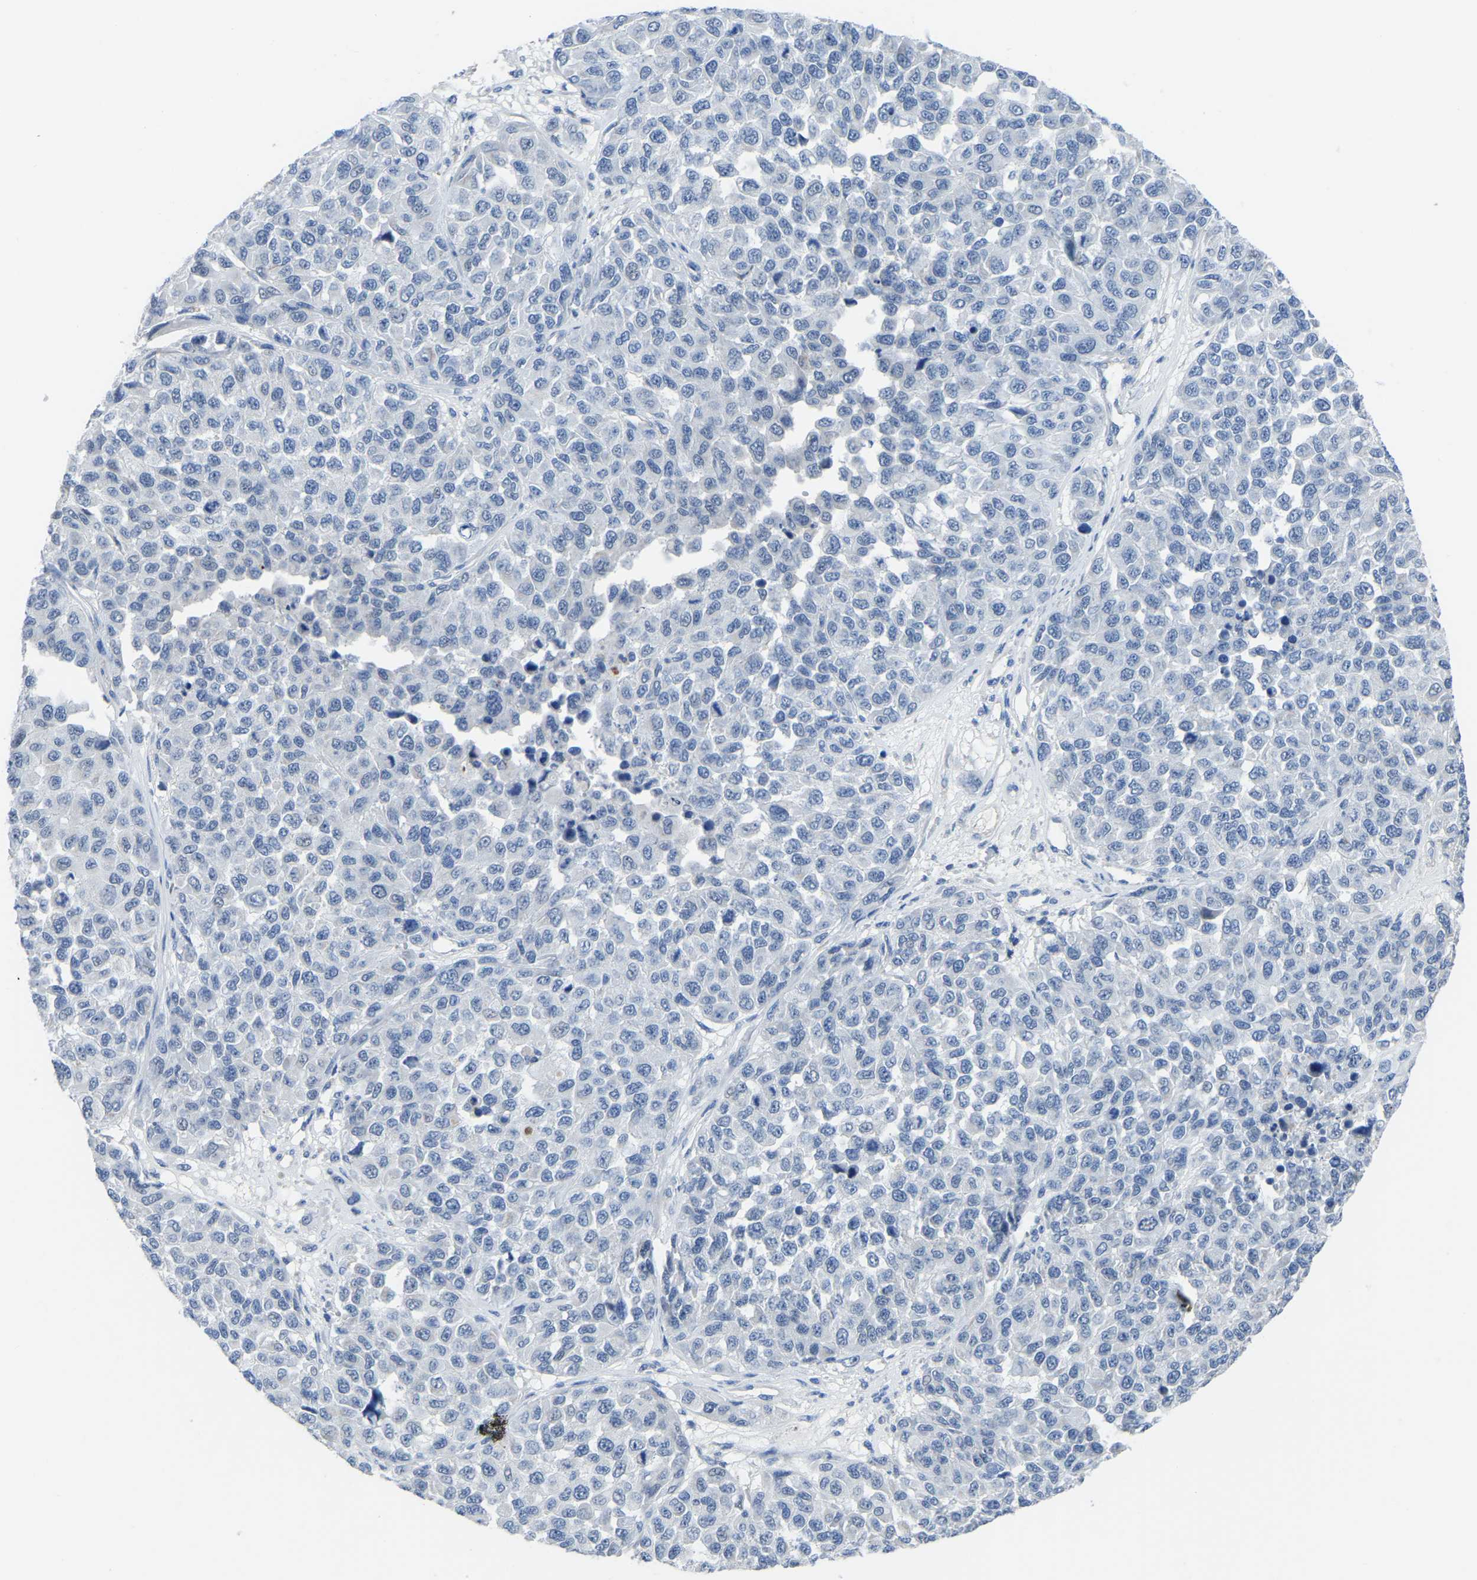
{"staining": {"intensity": "negative", "quantity": "none", "location": "none"}, "tissue": "melanoma", "cell_type": "Tumor cells", "image_type": "cancer", "snomed": [{"axis": "morphology", "description": "Malignant melanoma, NOS"}, {"axis": "topography", "description": "Skin"}], "caption": "Tumor cells are negative for protein expression in human malignant melanoma.", "gene": "ETFA", "patient": {"sex": "male", "age": 62}}